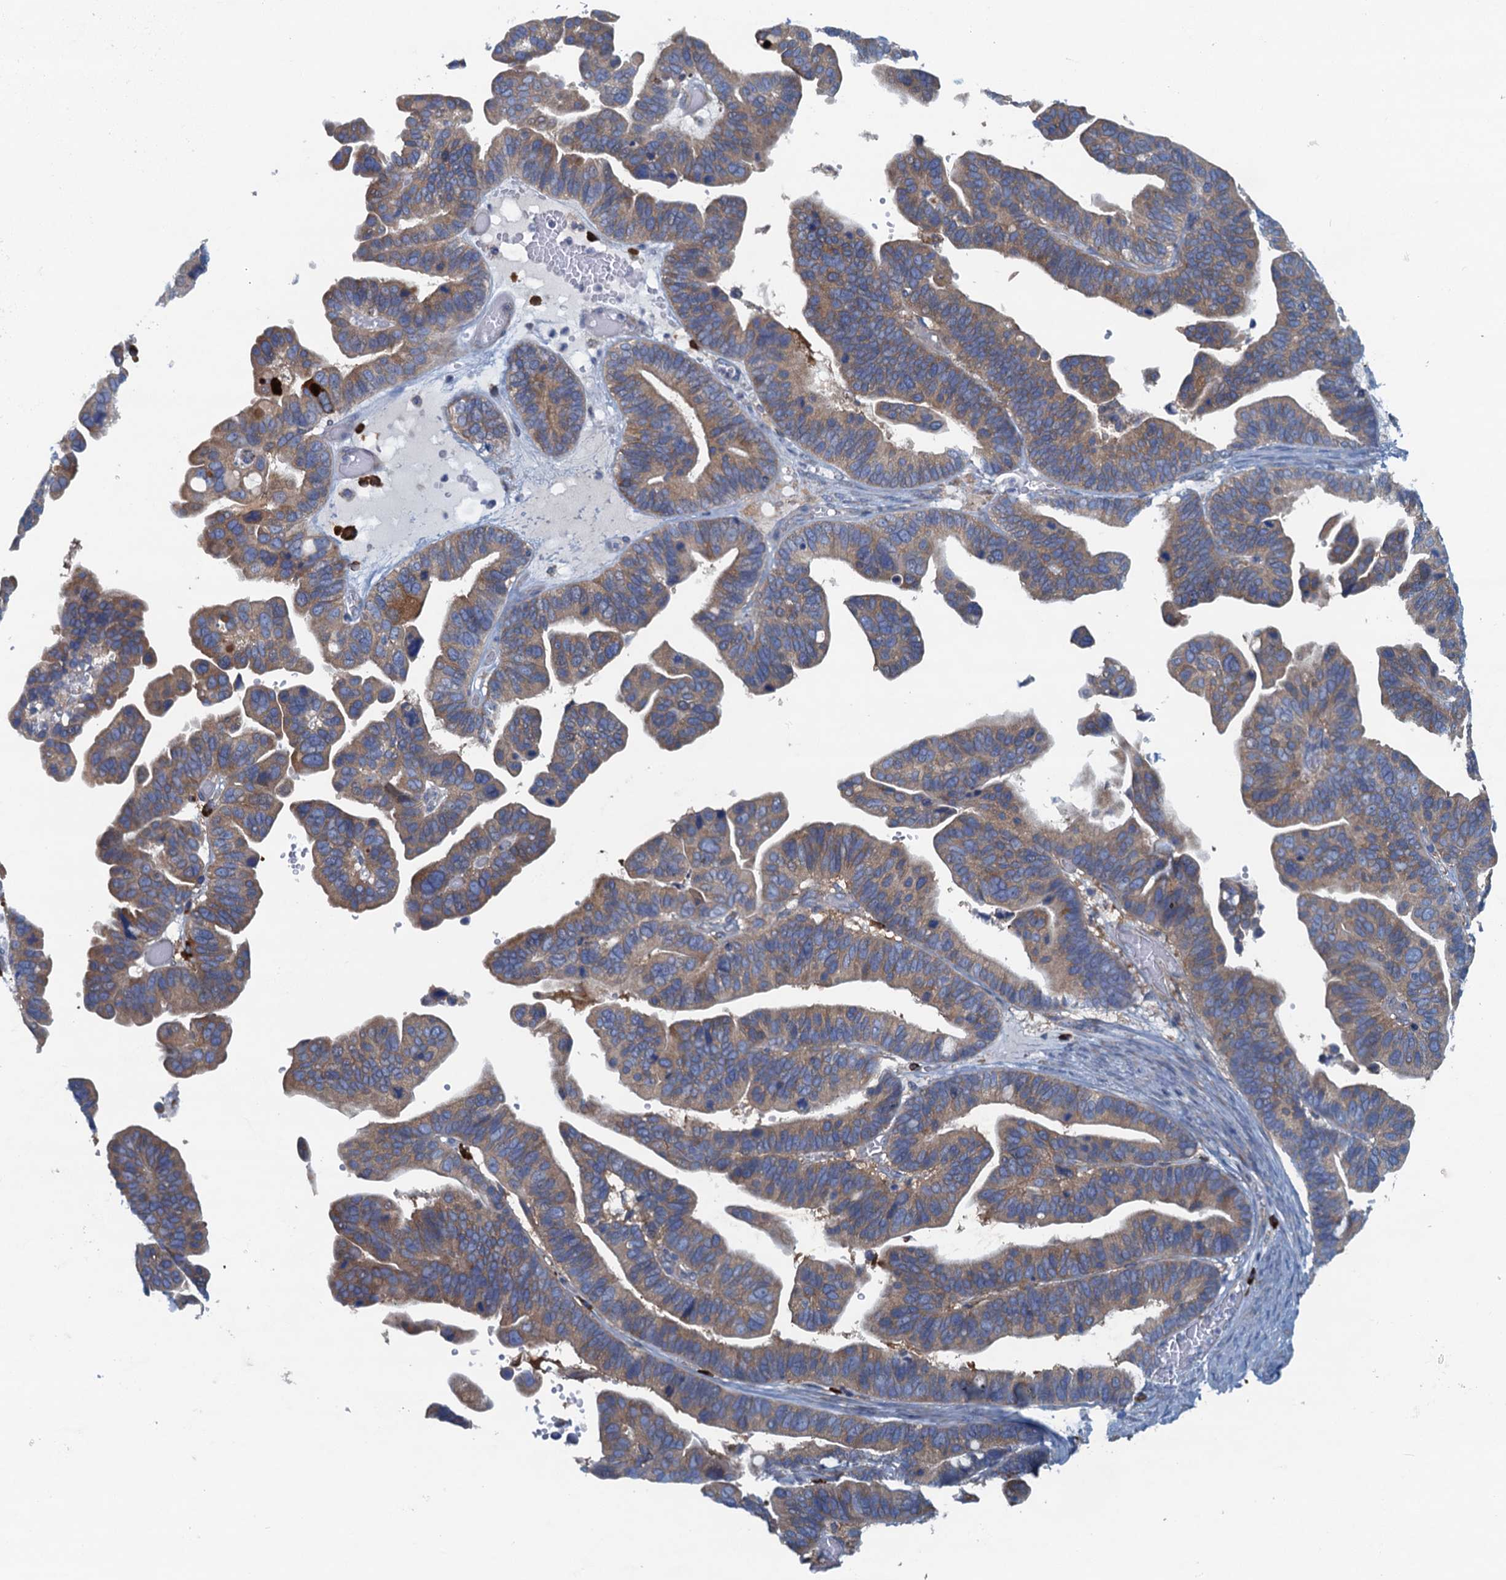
{"staining": {"intensity": "moderate", "quantity": ">75%", "location": "cytoplasmic/membranous"}, "tissue": "ovarian cancer", "cell_type": "Tumor cells", "image_type": "cancer", "snomed": [{"axis": "morphology", "description": "Cystadenocarcinoma, serous, NOS"}, {"axis": "topography", "description": "Ovary"}], "caption": "Serous cystadenocarcinoma (ovarian) tissue demonstrates moderate cytoplasmic/membranous staining in about >75% of tumor cells (IHC, brightfield microscopy, high magnification).", "gene": "MYDGF", "patient": {"sex": "female", "age": 56}}